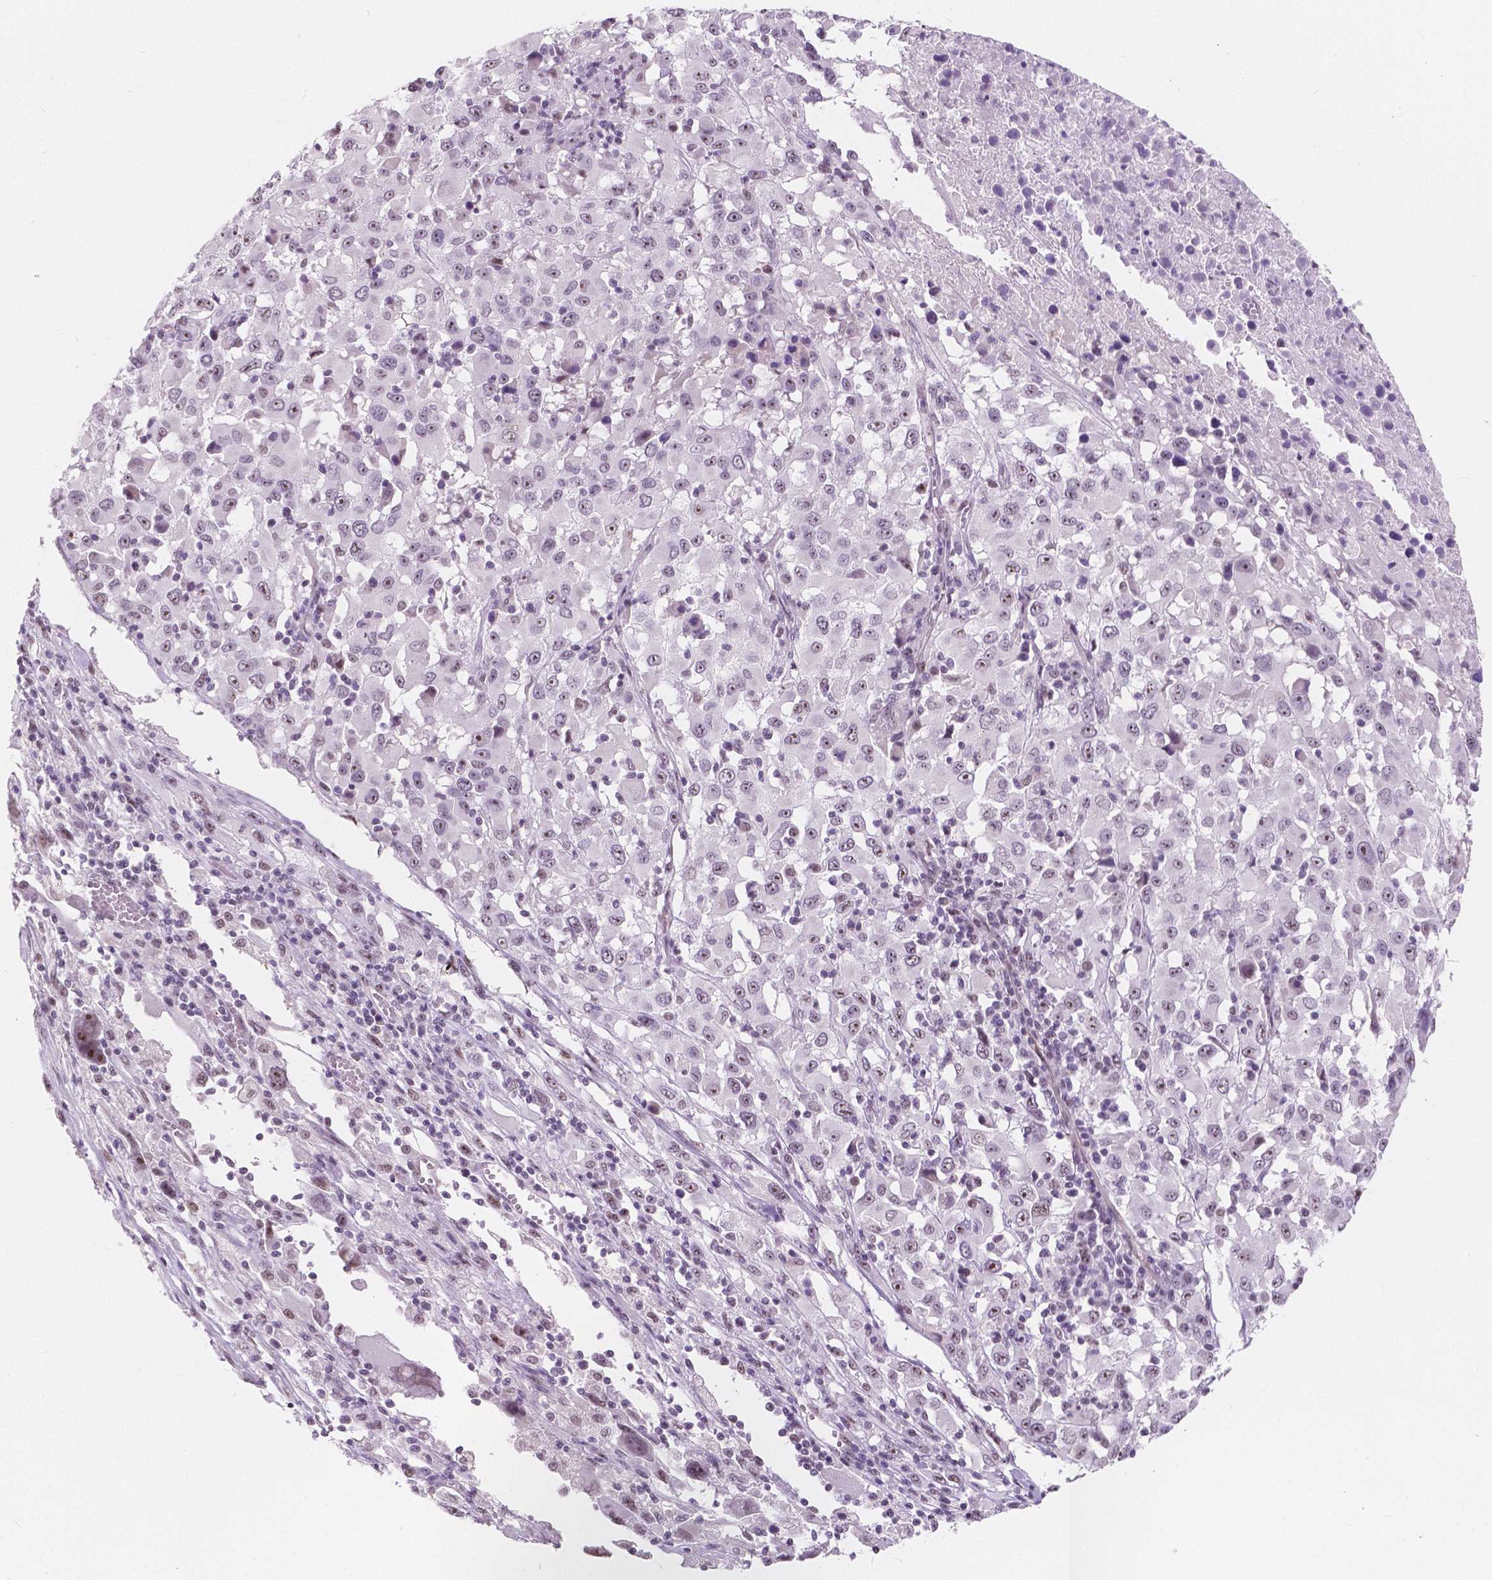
{"staining": {"intensity": "negative", "quantity": "none", "location": "none"}, "tissue": "melanoma", "cell_type": "Tumor cells", "image_type": "cancer", "snomed": [{"axis": "morphology", "description": "Malignant melanoma, Metastatic site"}, {"axis": "topography", "description": "Soft tissue"}], "caption": "Tumor cells show no significant protein expression in melanoma.", "gene": "NOLC1", "patient": {"sex": "male", "age": 50}}